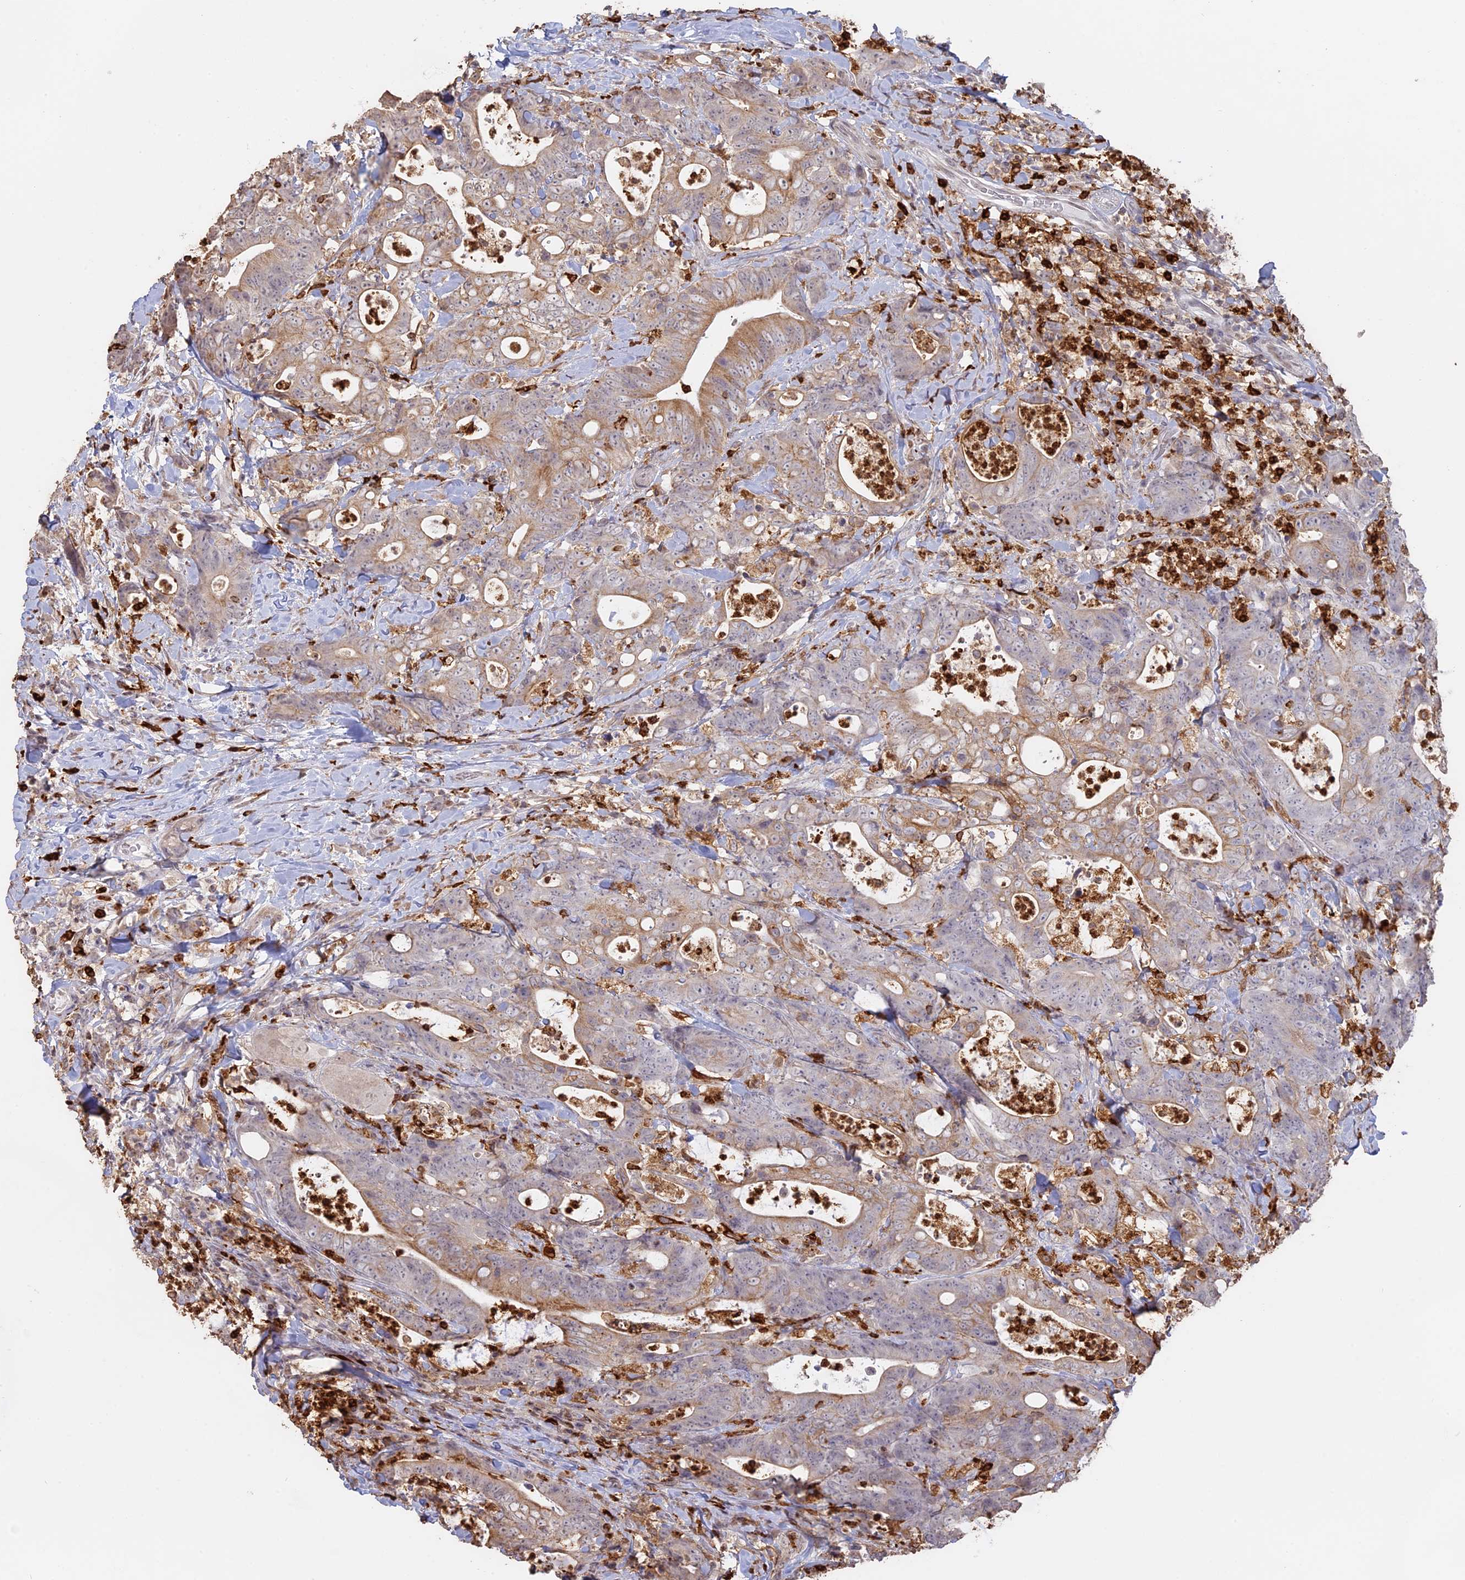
{"staining": {"intensity": "moderate", "quantity": ">75%", "location": "cytoplasmic/membranous"}, "tissue": "colorectal cancer", "cell_type": "Tumor cells", "image_type": "cancer", "snomed": [{"axis": "morphology", "description": "Adenocarcinoma, NOS"}, {"axis": "topography", "description": "Colon"}], "caption": "The photomicrograph shows a brown stain indicating the presence of a protein in the cytoplasmic/membranous of tumor cells in colorectal cancer (adenocarcinoma). The staining was performed using DAB to visualize the protein expression in brown, while the nuclei were stained in blue with hematoxylin (Magnification: 20x).", "gene": "APOBR", "patient": {"sex": "female", "age": 82}}